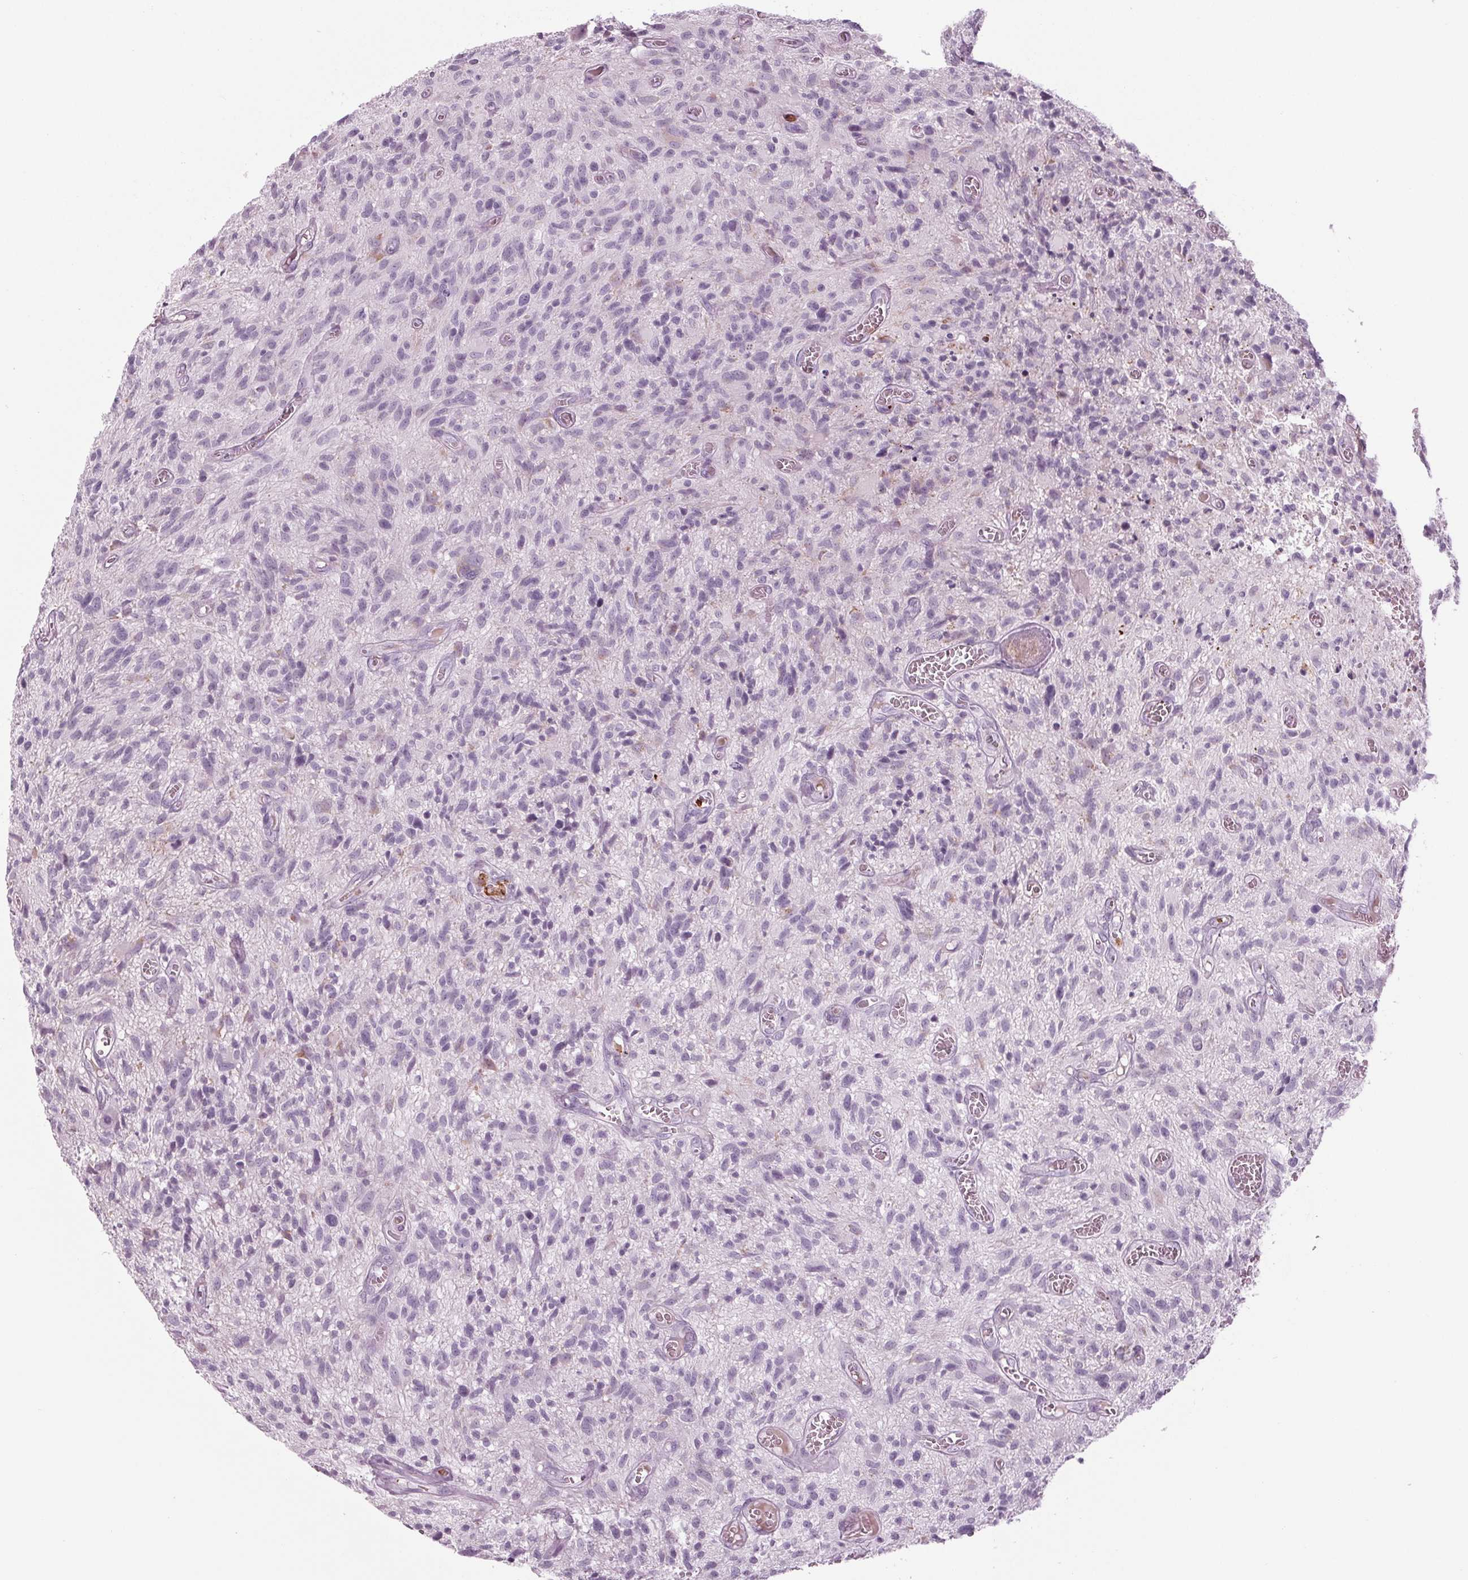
{"staining": {"intensity": "negative", "quantity": "none", "location": "none"}, "tissue": "glioma", "cell_type": "Tumor cells", "image_type": "cancer", "snomed": [{"axis": "morphology", "description": "Glioma, malignant, High grade"}, {"axis": "topography", "description": "Brain"}], "caption": "A histopathology image of malignant glioma (high-grade) stained for a protein exhibits no brown staining in tumor cells.", "gene": "CYP3A43", "patient": {"sex": "male", "age": 75}}